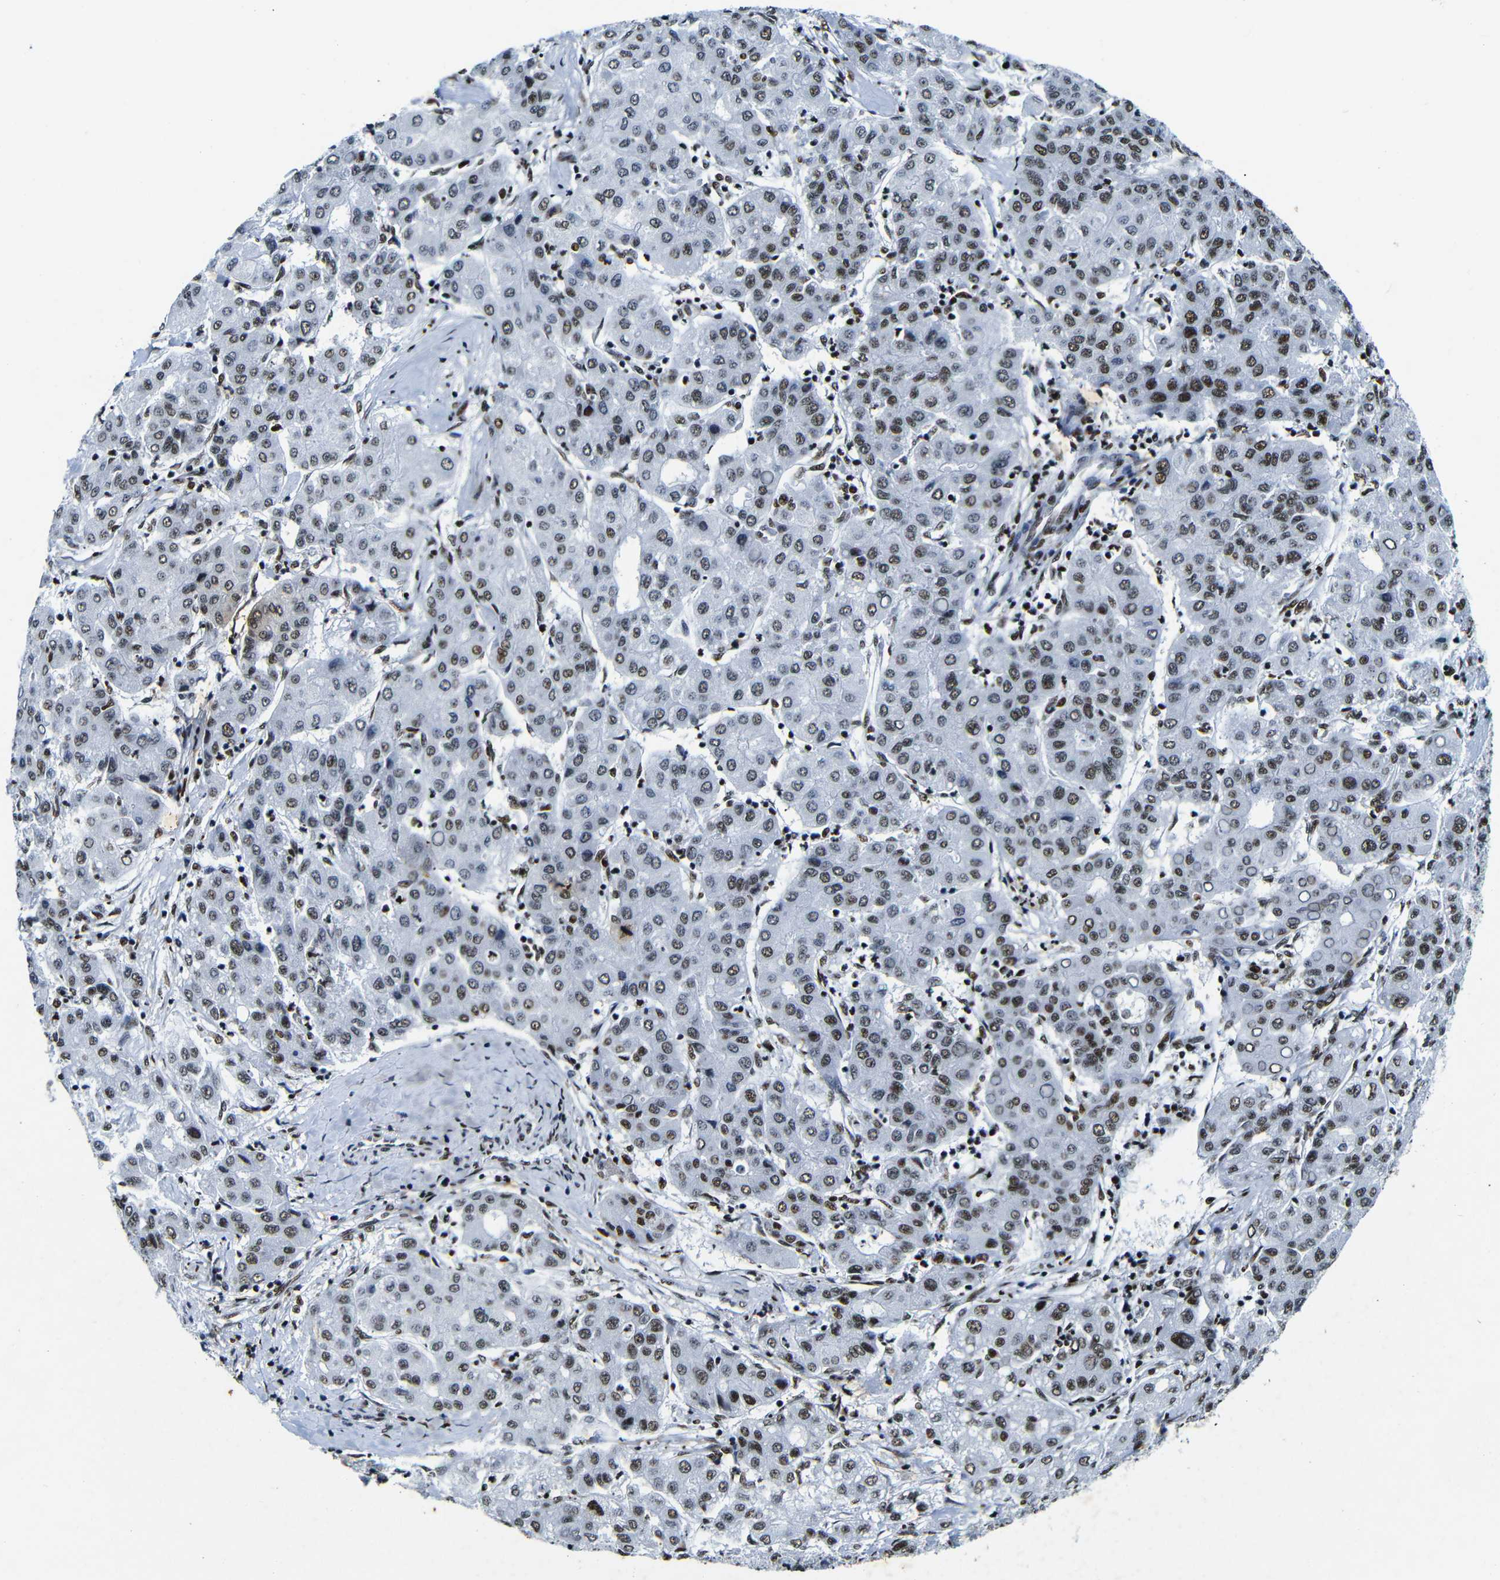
{"staining": {"intensity": "moderate", "quantity": "25%-75%", "location": "nuclear"}, "tissue": "liver cancer", "cell_type": "Tumor cells", "image_type": "cancer", "snomed": [{"axis": "morphology", "description": "Carcinoma, Hepatocellular, NOS"}, {"axis": "topography", "description": "Liver"}], "caption": "A medium amount of moderate nuclear staining is present in about 25%-75% of tumor cells in liver cancer (hepatocellular carcinoma) tissue.", "gene": "SRSF1", "patient": {"sex": "male", "age": 65}}